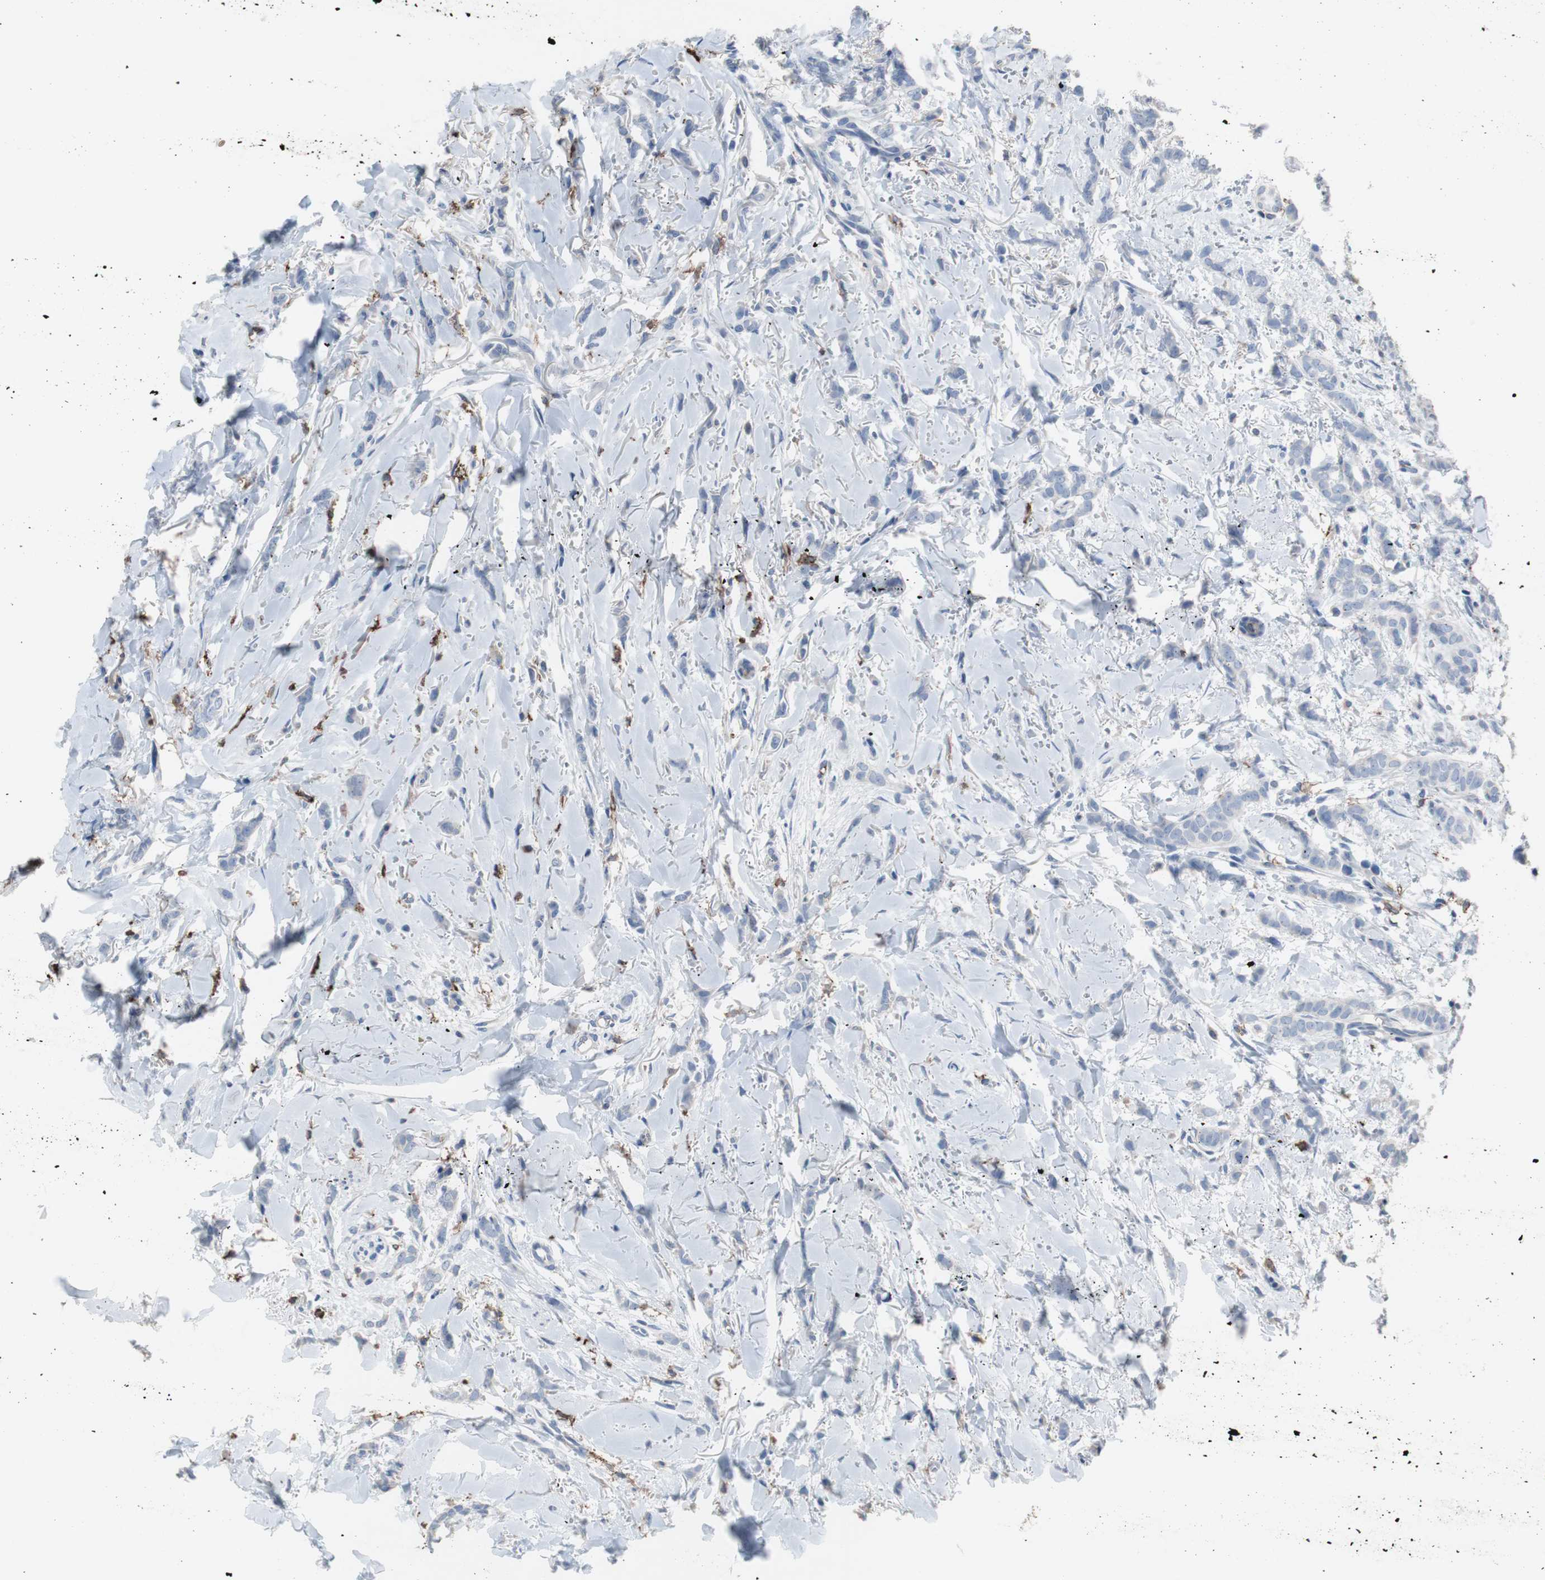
{"staining": {"intensity": "negative", "quantity": "none", "location": "none"}, "tissue": "breast cancer", "cell_type": "Tumor cells", "image_type": "cancer", "snomed": [{"axis": "morphology", "description": "Lobular carcinoma"}, {"axis": "topography", "description": "Skin"}, {"axis": "topography", "description": "Breast"}], "caption": "IHC image of human lobular carcinoma (breast) stained for a protein (brown), which reveals no expression in tumor cells.", "gene": "FCGR2B", "patient": {"sex": "female", "age": 46}}